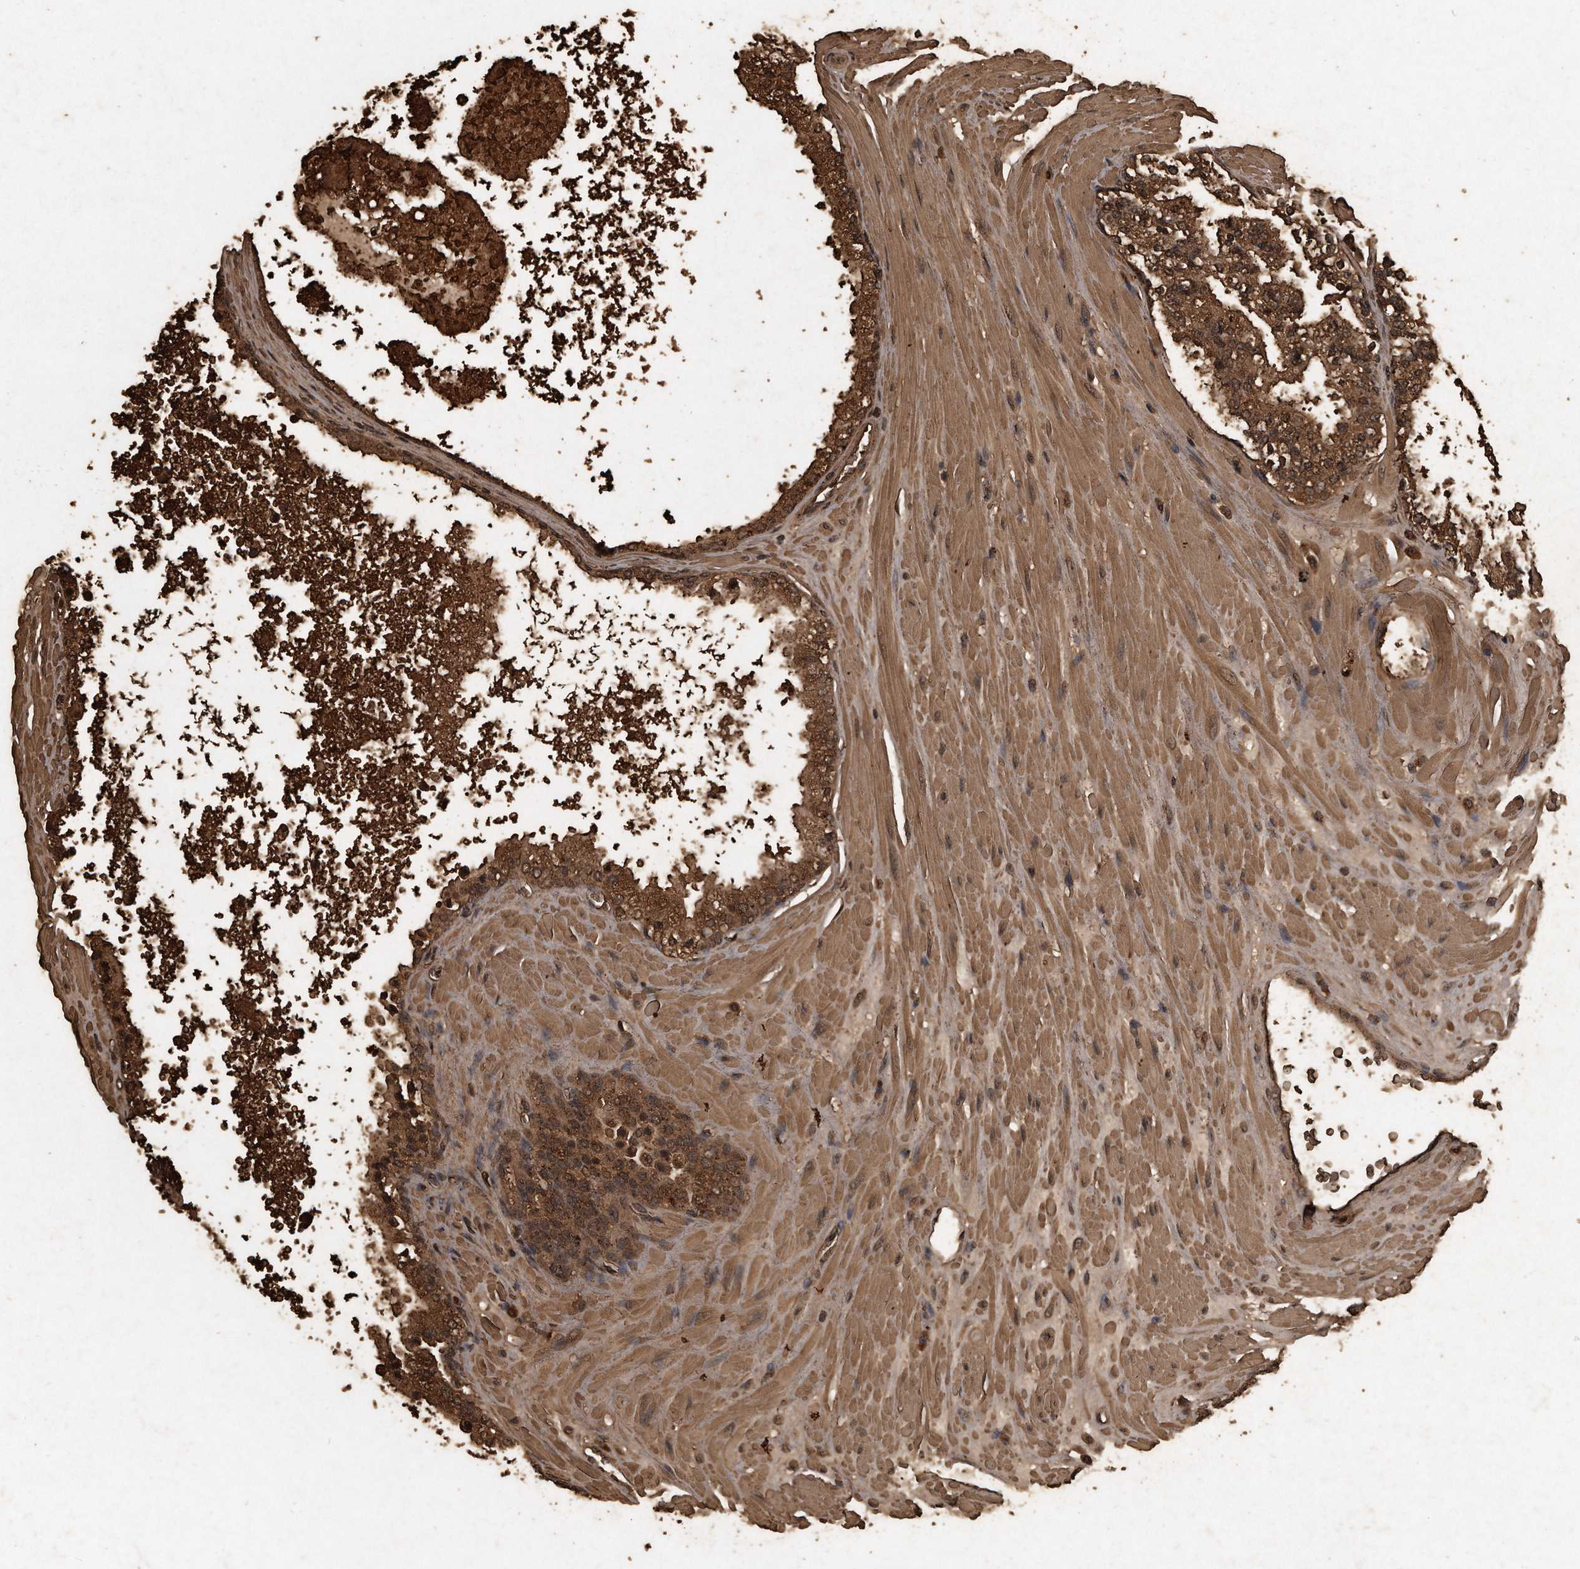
{"staining": {"intensity": "moderate", "quantity": ">75%", "location": "cytoplasmic/membranous,nuclear"}, "tissue": "prostate cancer", "cell_type": "Tumor cells", "image_type": "cancer", "snomed": [{"axis": "morphology", "description": "Adenocarcinoma, High grade"}, {"axis": "topography", "description": "Prostate"}], "caption": "Human adenocarcinoma (high-grade) (prostate) stained with a protein marker displays moderate staining in tumor cells.", "gene": "CFLAR", "patient": {"sex": "male", "age": 65}}